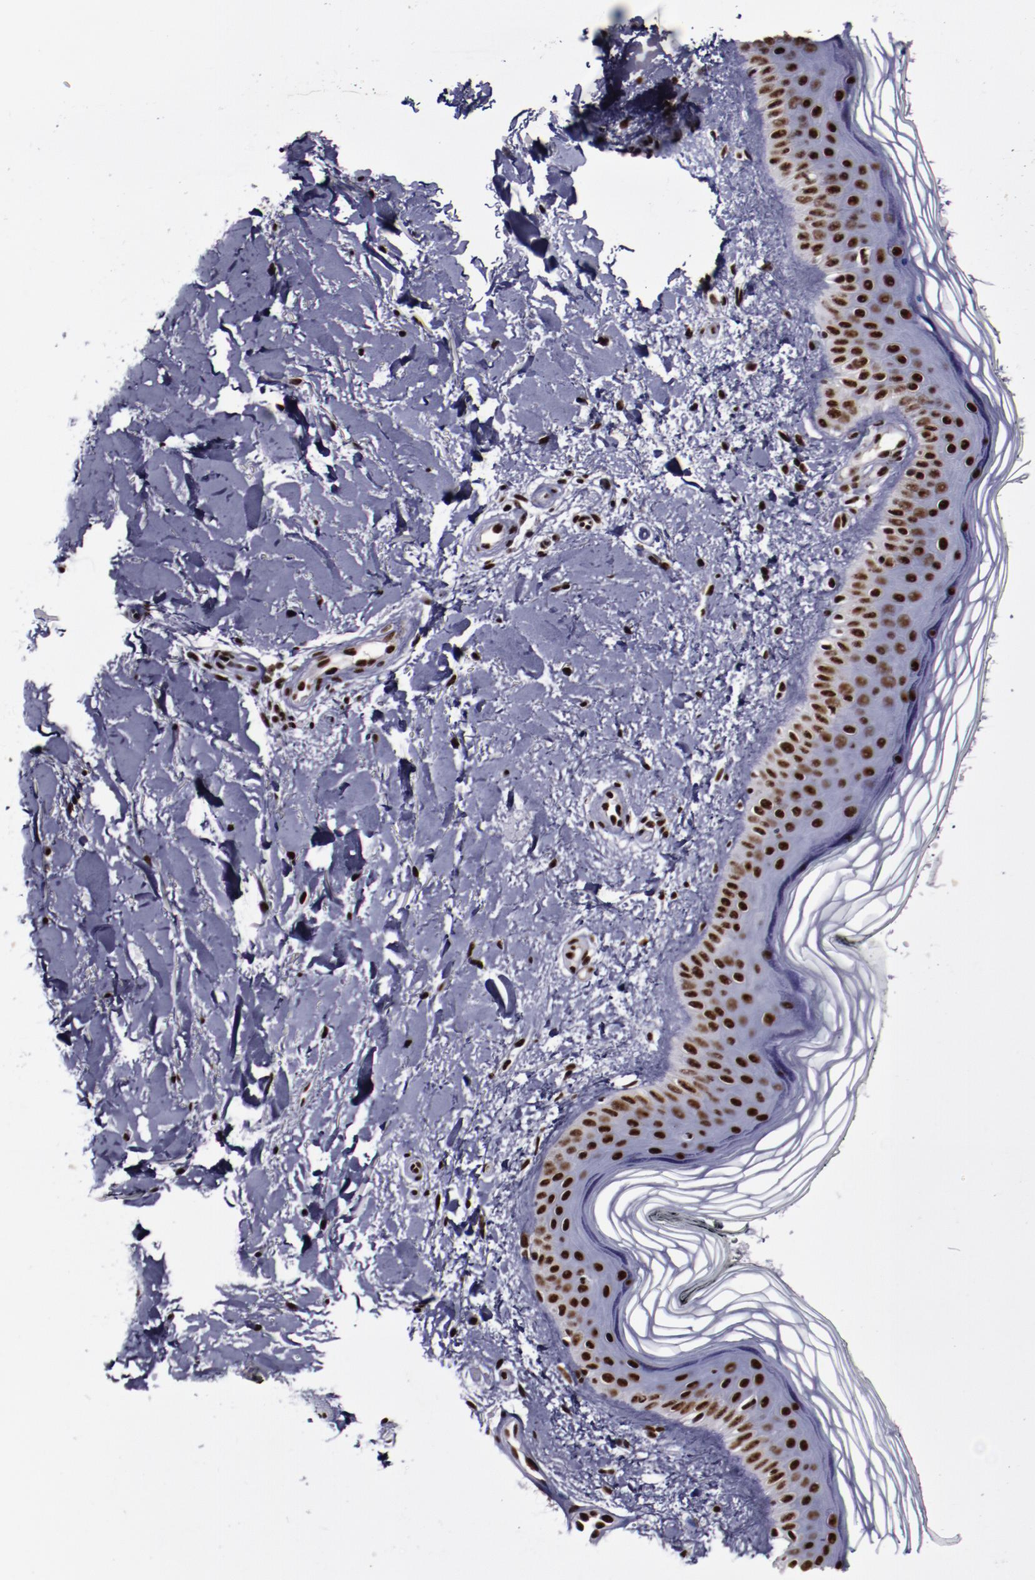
{"staining": {"intensity": "strong", "quantity": ">75%", "location": "nuclear"}, "tissue": "skin", "cell_type": "Fibroblasts", "image_type": "normal", "snomed": [{"axis": "morphology", "description": "Normal tissue, NOS"}, {"axis": "topography", "description": "Skin"}], "caption": "An immunohistochemistry image of normal tissue is shown. Protein staining in brown labels strong nuclear positivity in skin within fibroblasts.", "gene": "ERH", "patient": {"sex": "female", "age": 19}}